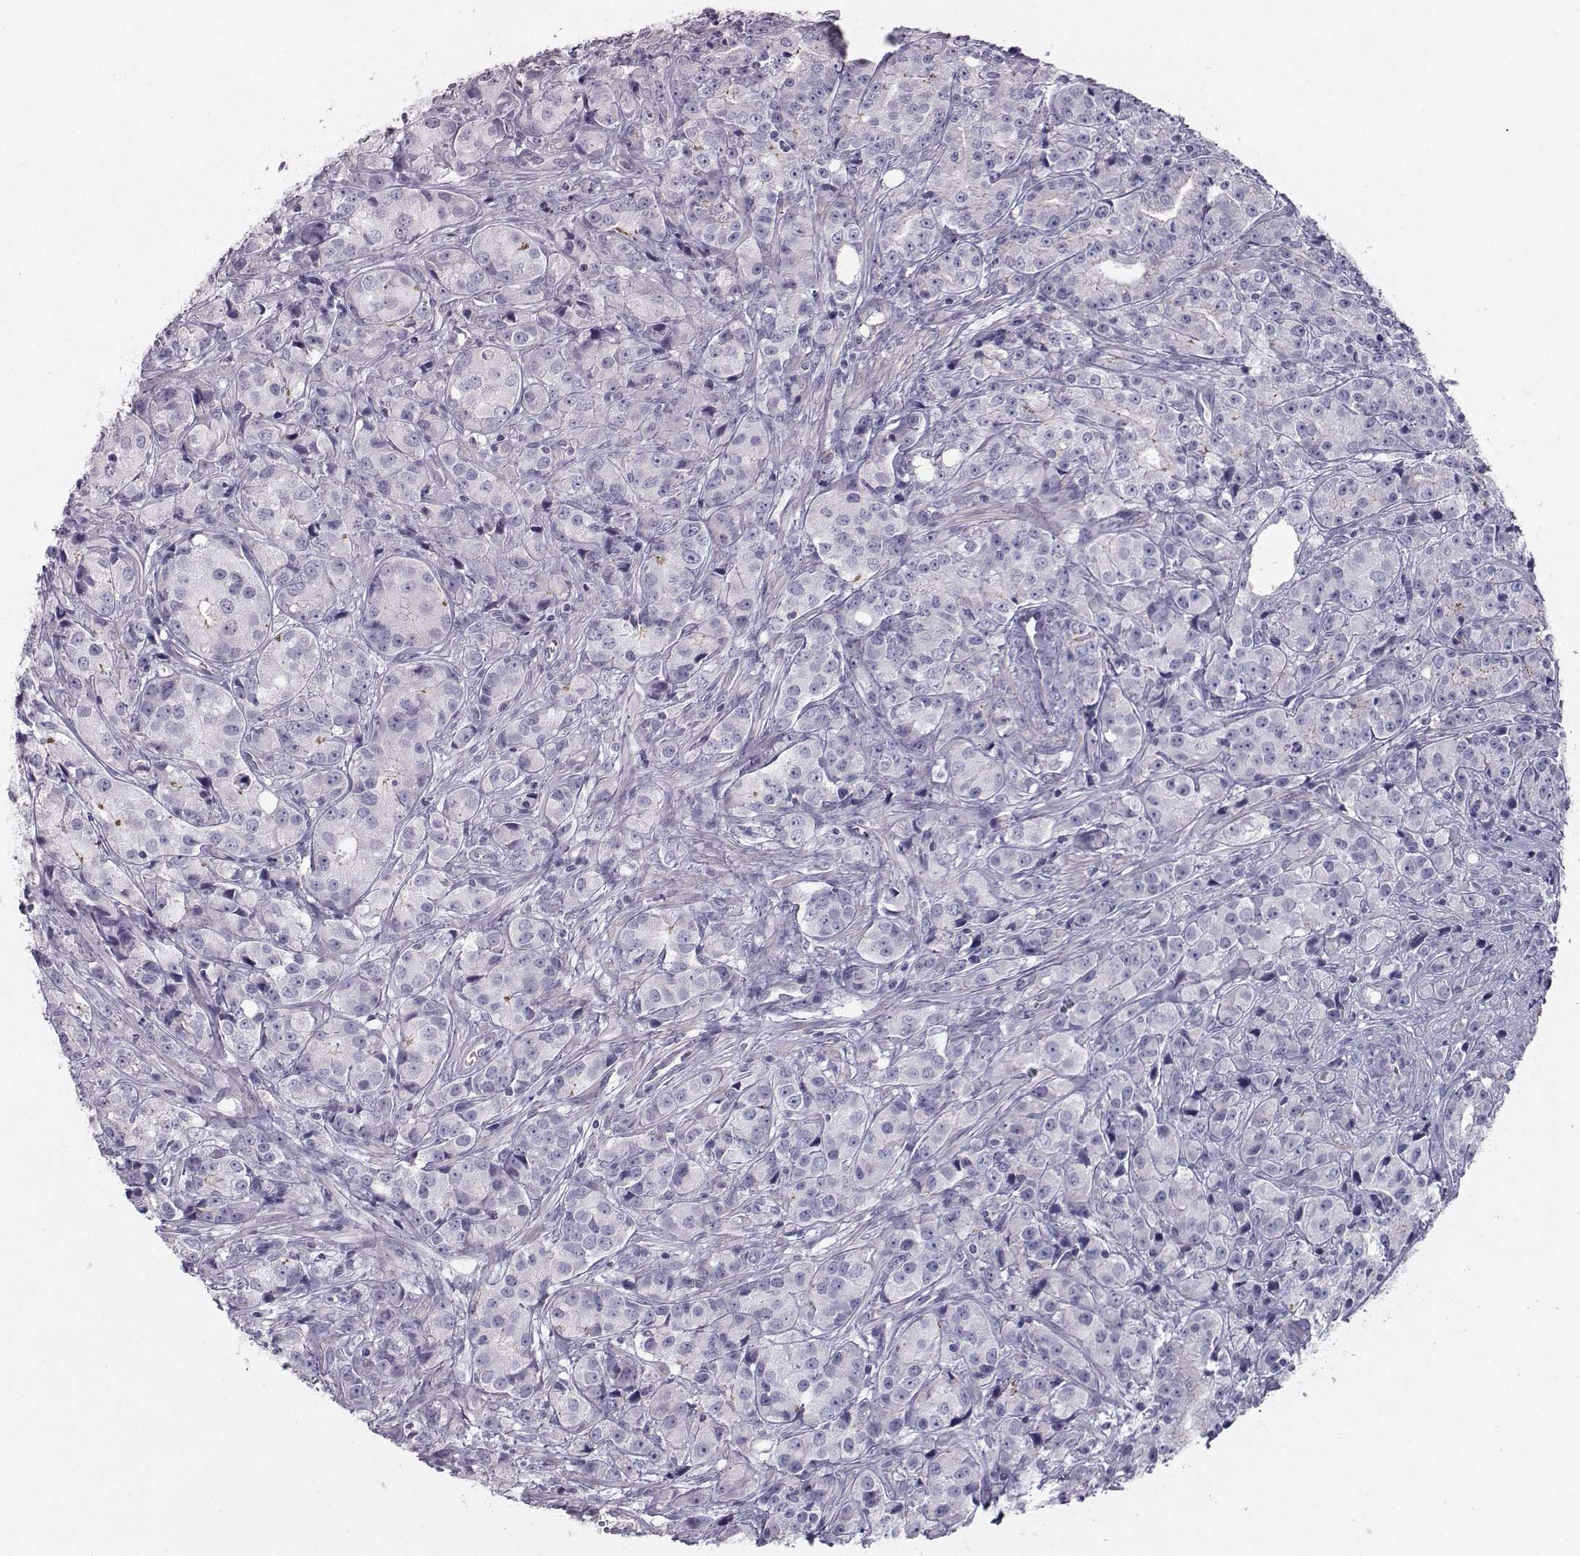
{"staining": {"intensity": "negative", "quantity": "none", "location": "none"}, "tissue": "prostate cancer", "cell_type": "Tumor cells", "image_type": "cancer", "snomed": [{"axis": "morphology", "description": "Adenocarcinoma, Medium grade"}, {"axis": "topography", "description": "Prostate"}], "caption": "Tumor cells are negative for brown protein staining in medium-grade adenocarcinoma (prostate). (Brightfield microscopy of DAB (3,3'-diaminobenzidine) IHC at high magnification).", "gene": "MAST1", "patient": {"sex": "male", "age": 74}}